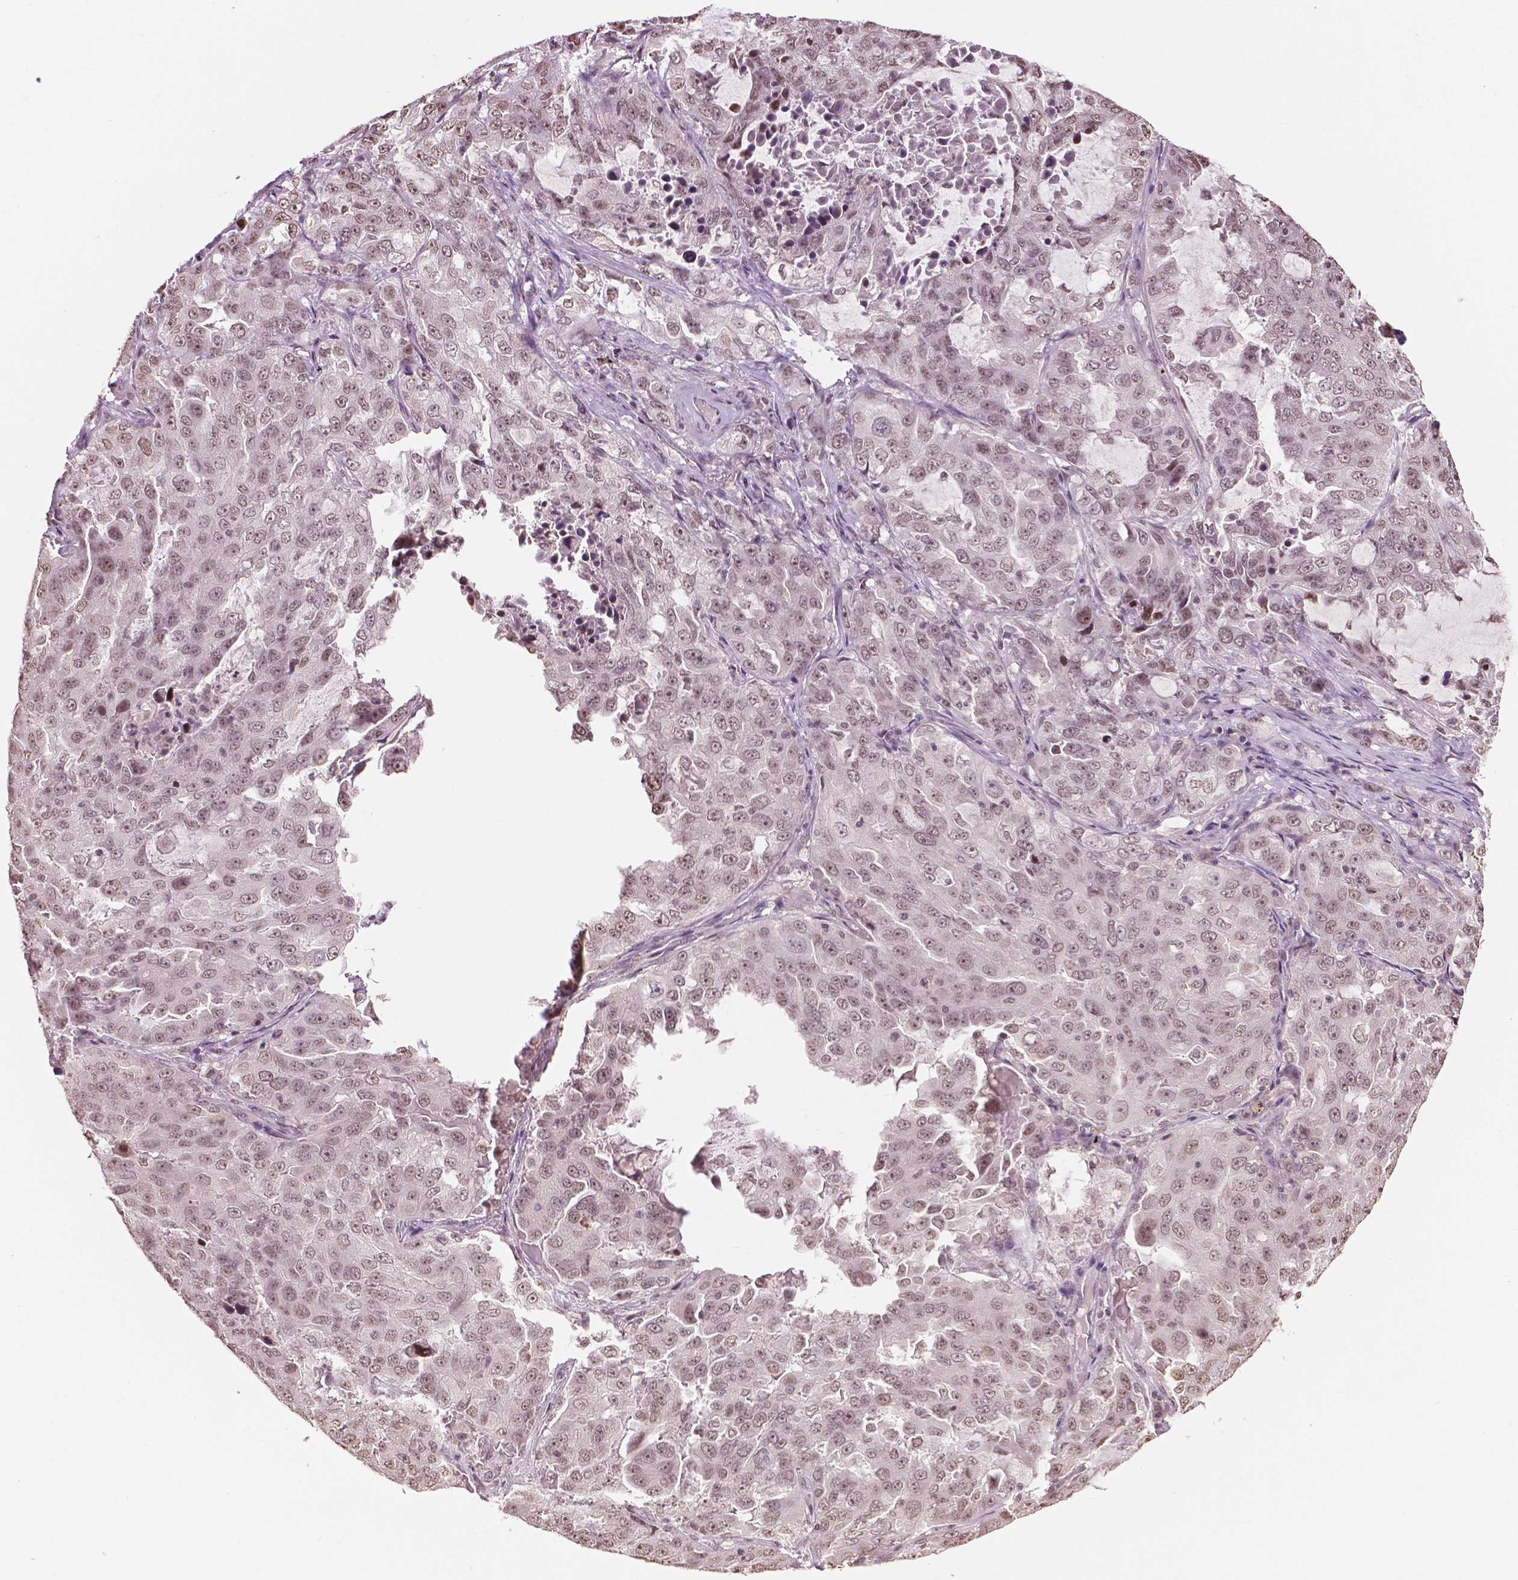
{"staining": {"intensity": "moderate", "quantity": ">75%", "location": "nuclear"}, "tissue": "lung cancer", "cell_type": "Tumor cells", "image_type": "cancer", "snomed": [{"axis": "morphology", "description": "Adenocarcinoma, NOS"}, {"axis": "topography", "description": "Lung"}], "caption": "IHC of lung cancer (adenocarcinoma) demonstrates medium levels of moderate nuclear positivity in about >75% of tumor cells.", "gene": "DEK", "patient": {"sex": "female", "age": 61}}